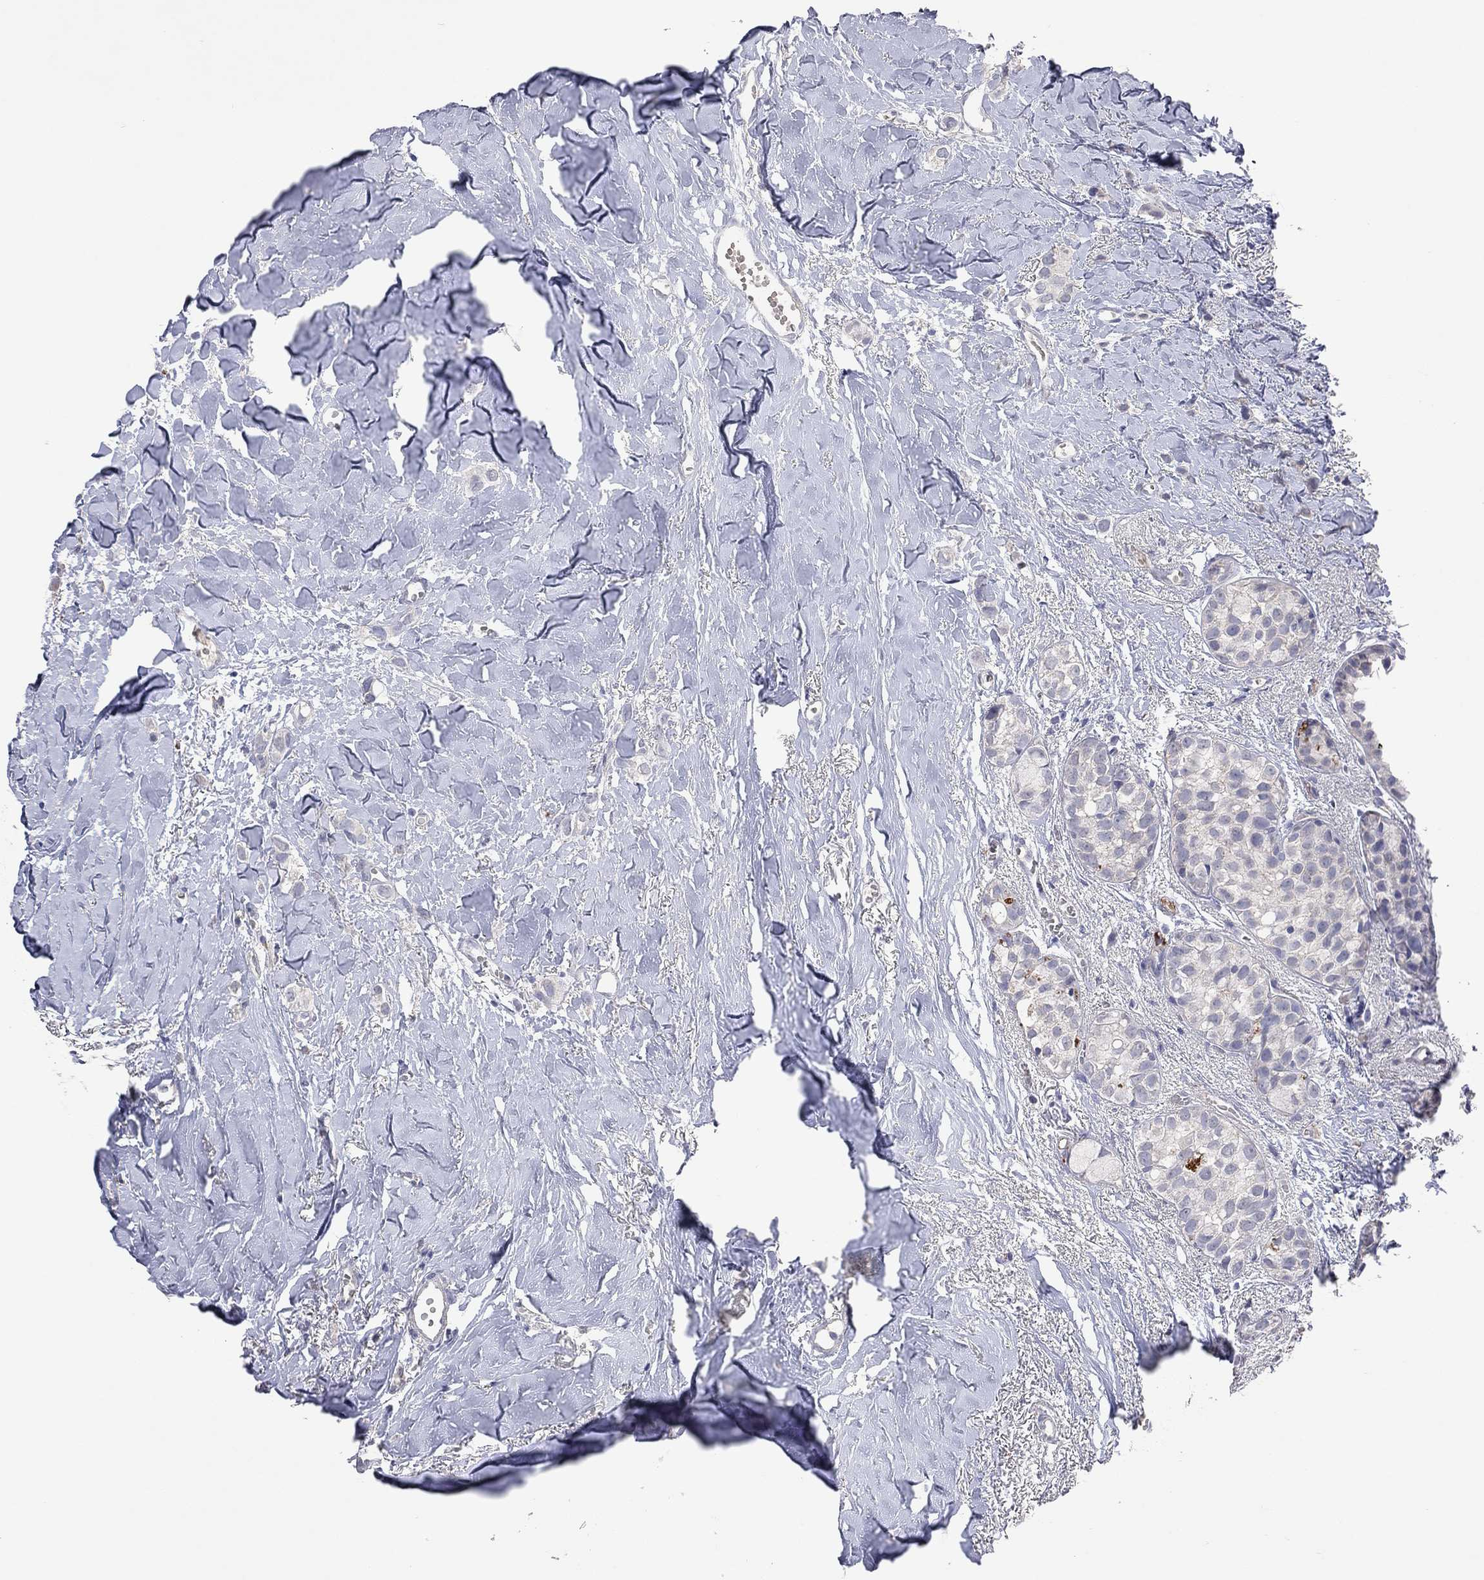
{"staining": {"intensity": "negative", "quantity": "none", "location": "none"}, "tissue": "breast cancer", "cell_type": "Tumor cells", "image_type": "cancer", "snomed": [{"axis": "morphology", "description": "Duct carcinoma"}, {"axis": "topography", "description": "Breast"}], "caption": "This is a image of IHC staining of breast intraductal carcinoma, which shows no expression in tumor cells. (DAB (3,3'-diaminobenzidine) immunohistochemistry (IHC), high magnification).", "gene": "MMP13", "patient": {"sex": "female", "age": 85}}